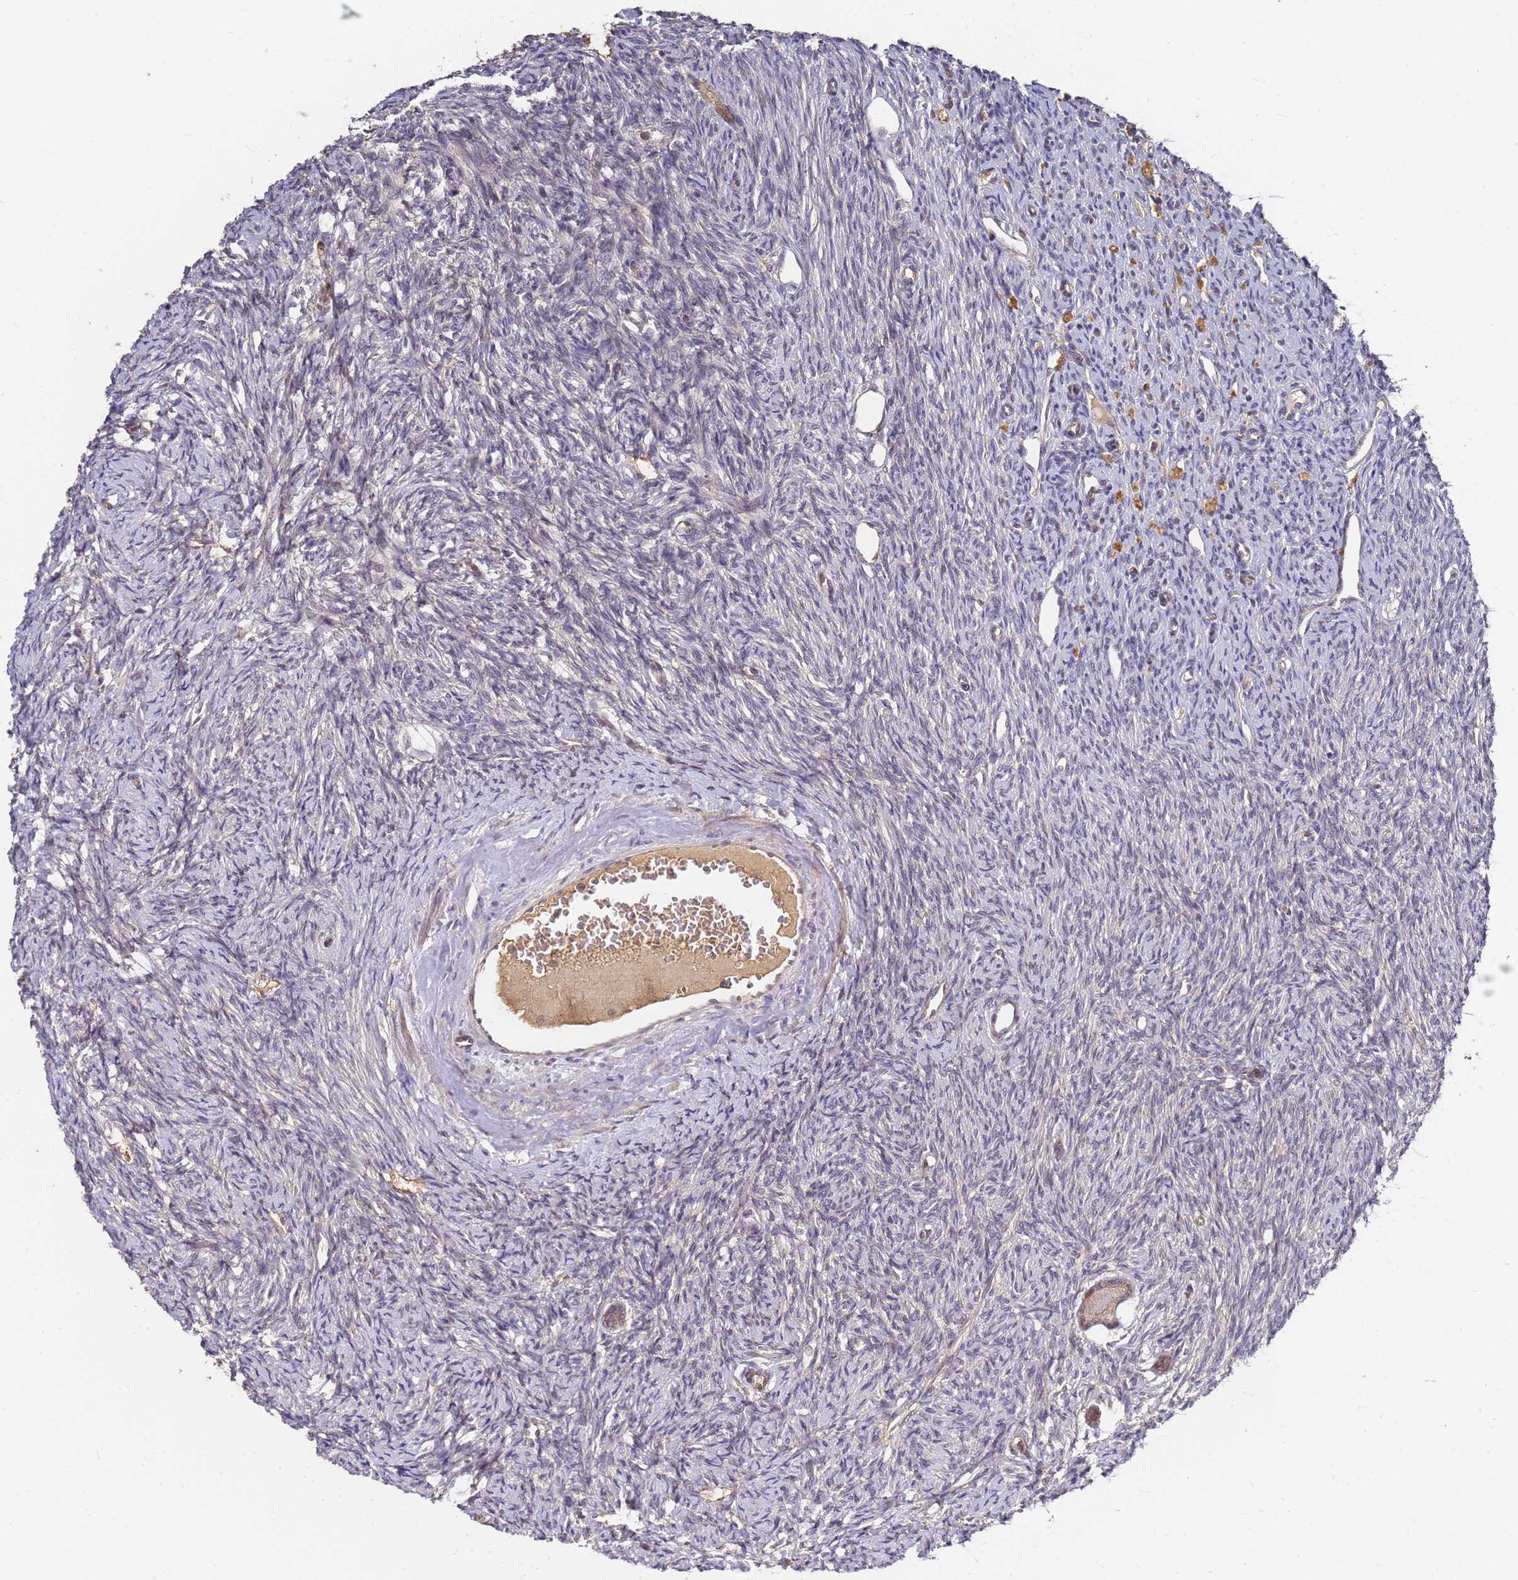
{"staining": {"intensity": "weak", "quantity": ">75%", "location": "cytoplasmic/membranous"}, "tissue": "ovary", "cell_type": "Follicle cells", "image_type": "normal", "snomed": [{"axis": "morphology", "description": "Normal tissue, NOS"}, {"axis": "morphology", "description": "Cyst, NOS"}, {"axis": "topography", "description": "Ovary"}], "caption": "A high-resolution image shows immunohistochemistry staining of unremarkable ovary, which demonstrates weak cytoplasmic/membranous staining in approximately >75% of follicle cells. Nuclei are stained in blue.", "gene": "OSBPL2", "patient": {"sex": "female", "age": 33}}